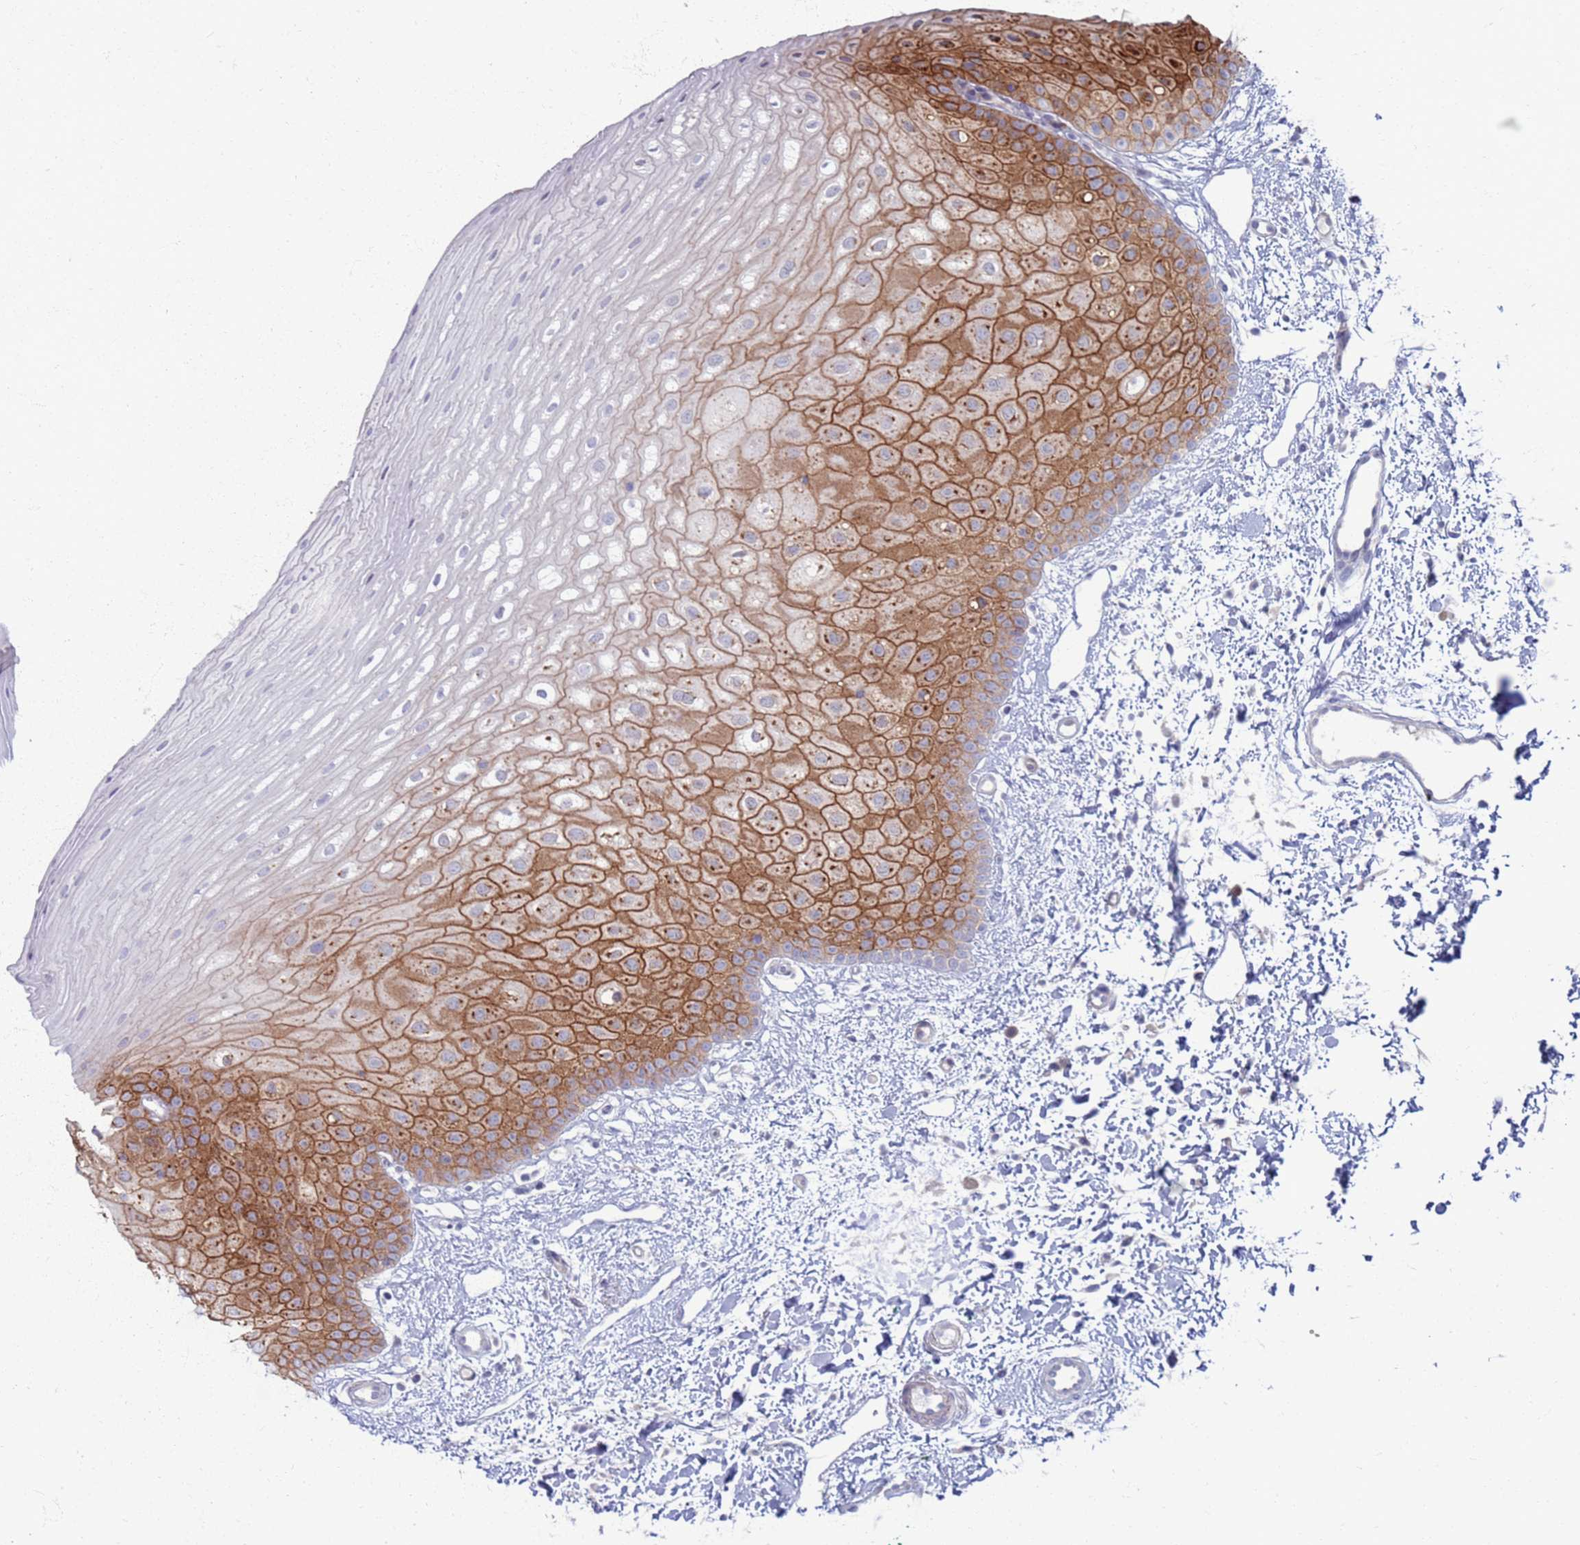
{"staining": {"intensity": "moderate", "quantity": "25%-75%", "location": "cytoplasmic/membranous"}, "tissue": "oral mucosa", "cell_type": "Squamous epithelial cells", "image_type": "normal", "snomed": [{"axis": "morphology", "description": "Normal tissue, NOS"}, {"axis": "topography", "description": "Oral tissue"}], "caption": "The histopathology image exhibits staining of unremarkable oral mucosa, revealing moderate cytoplasmic/membranous protein expression (brown color) within squamous epithelial cells.", "gene": "CLCA2", "patient": {"sex": "female", "age": 67}}